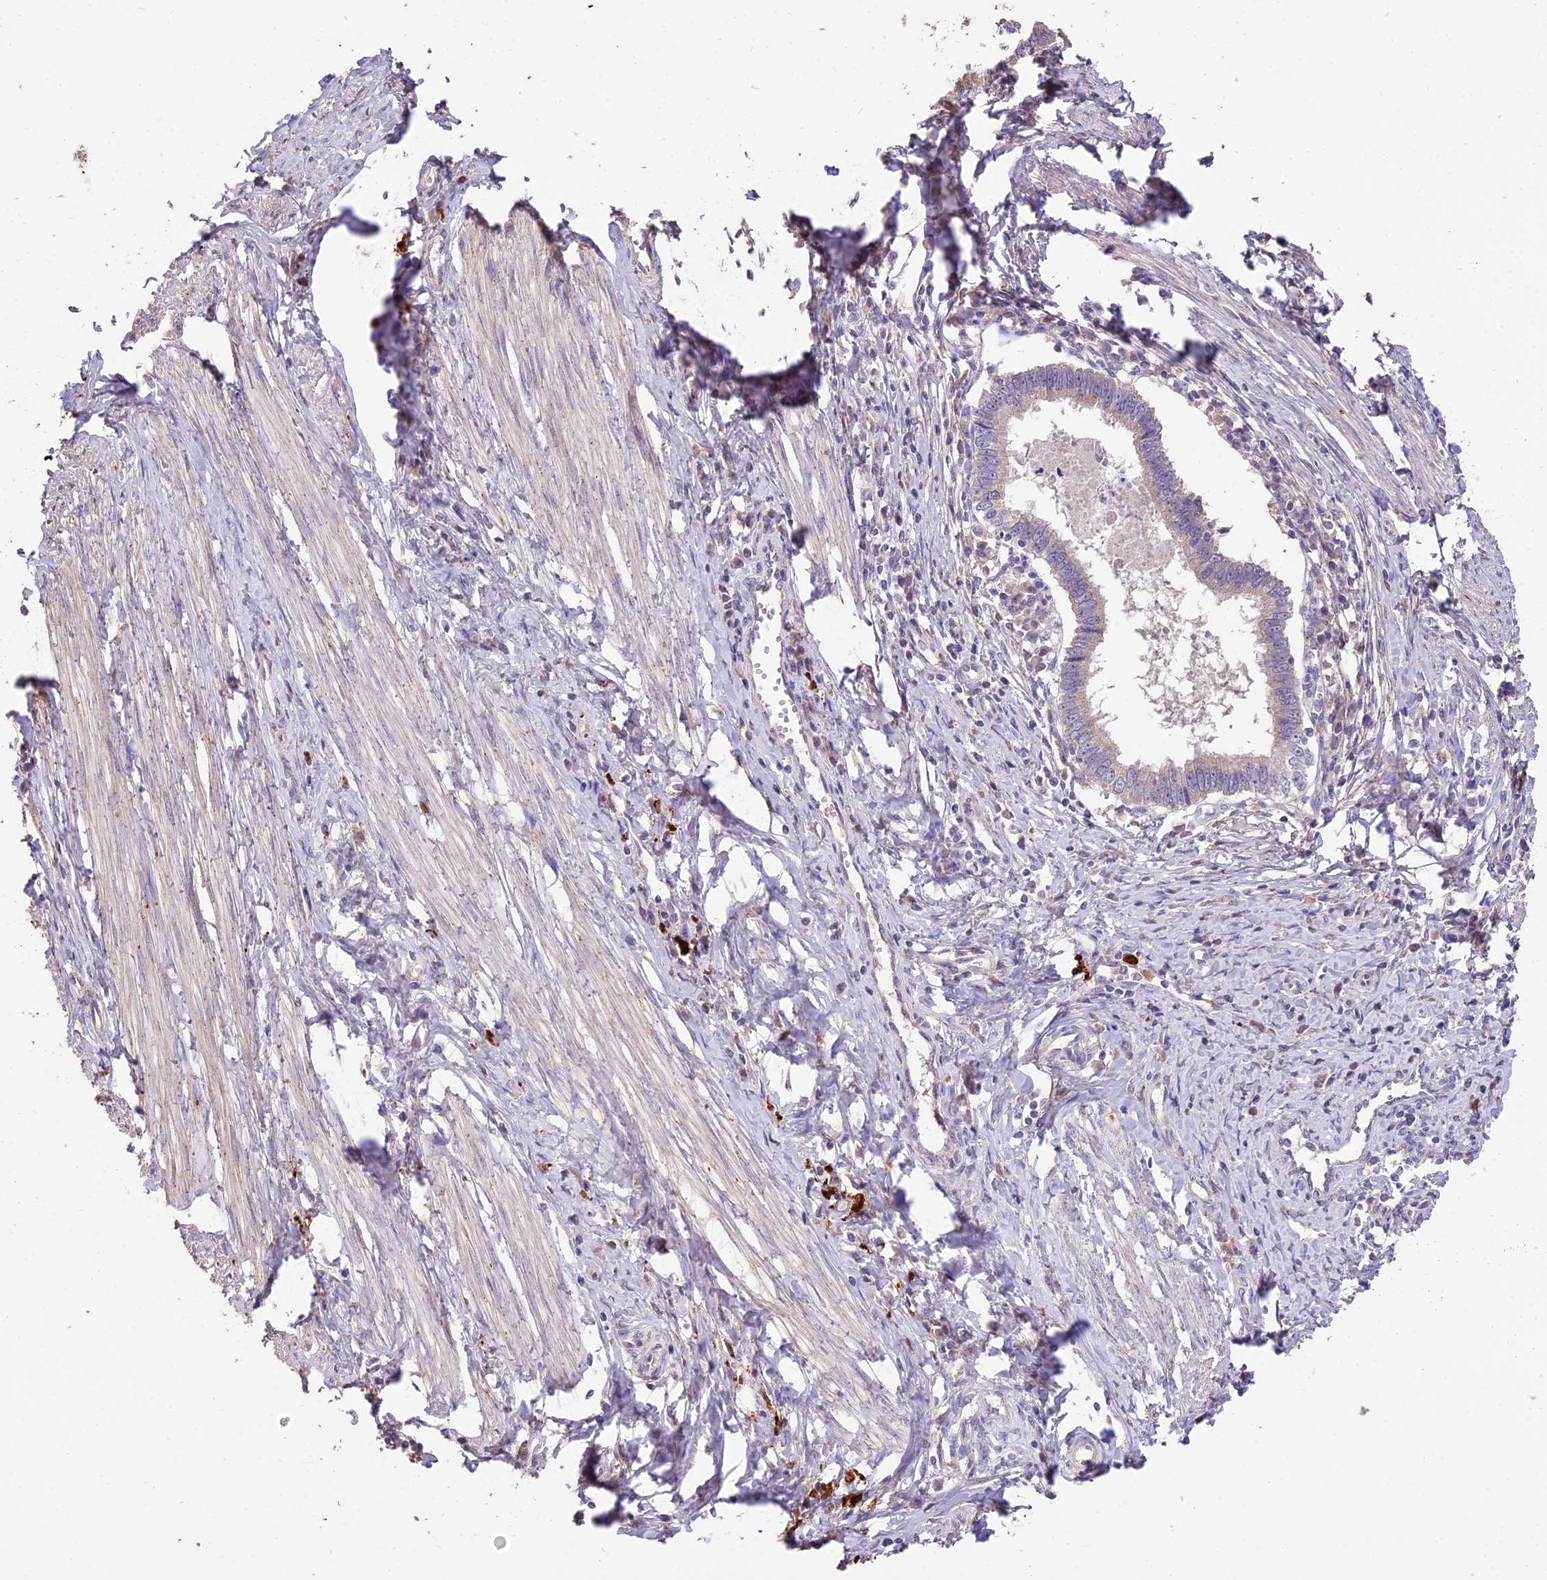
{"staining": {"intensity": "negative", "quantity": "none", "location": "none"}, "tissue": "cervical cancer", "cell_type": "Tumor cells", "image_type": "cancer", "snomed": [{"axis": "morphology", "description": "Adenocarcinoma, NOS"}, {"axis": "topography", "description": "Cervix"}], "caption": "A high-resolution micrograph shows immunohistochemistry (IHC) staining of adenocarcinoma (cervical), which shows no significant positivity in tumor cells.", "gene": "SDHD", "patient": {"sex": "female", "age": 36}}